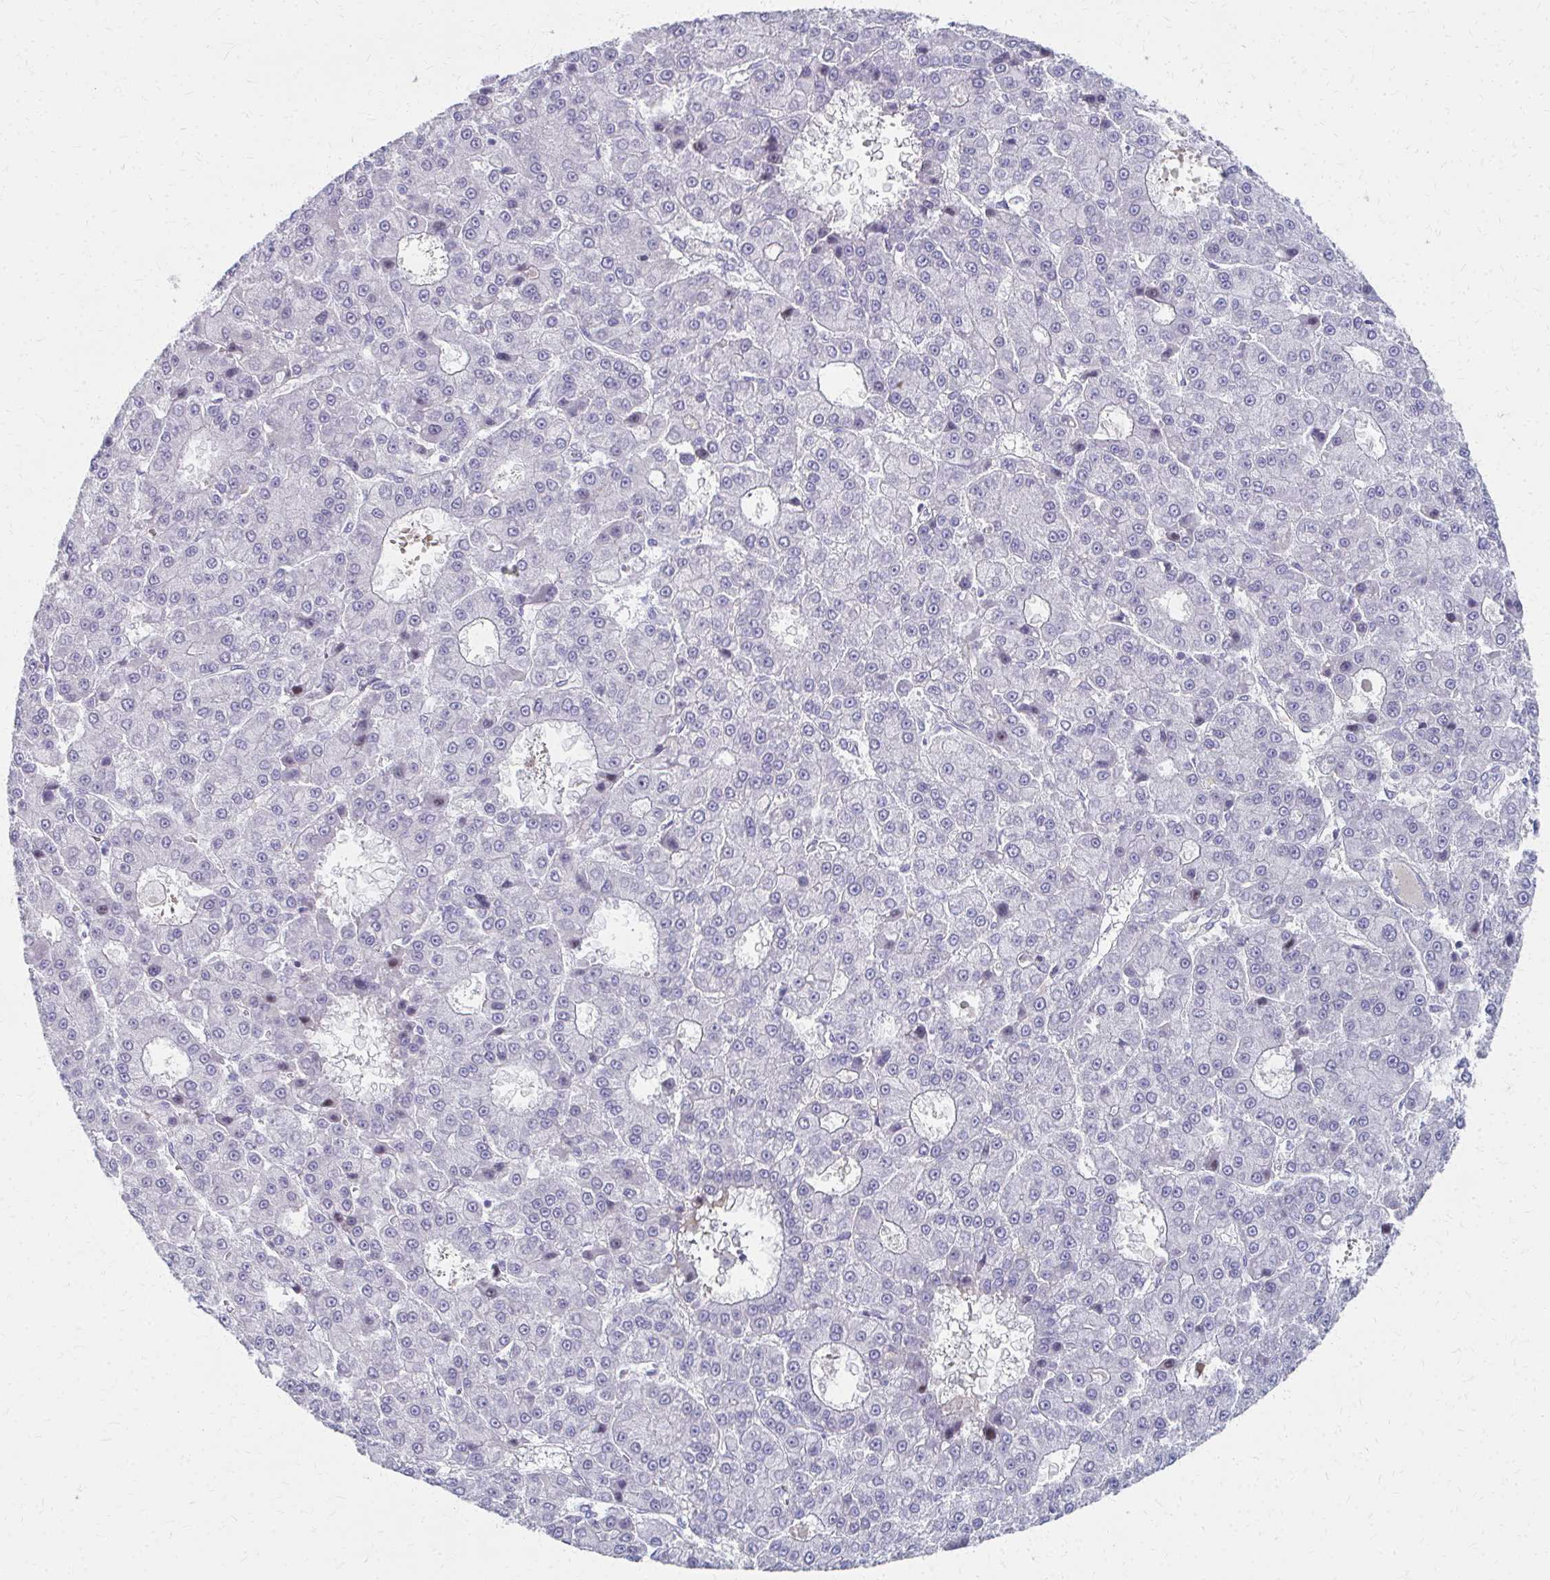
{"staining": {"intensity": "negative", "quantity": "none", "location": "none"}, "tissue": "liver cancer", "cell_type": "Tumor cells", "image_type": "cancer", "snomed": [{"axis": "morphology", "description": "Carcinoma, Hepatocellular, NOS"}, {"axis": "topography", "description": "Liver"}], "caption": "There is no significant staining in tumor cells of hepatocellular carcinoma (liver).", "gene": "MS4A2", "patient": {"sex": "male", "age": 70}}